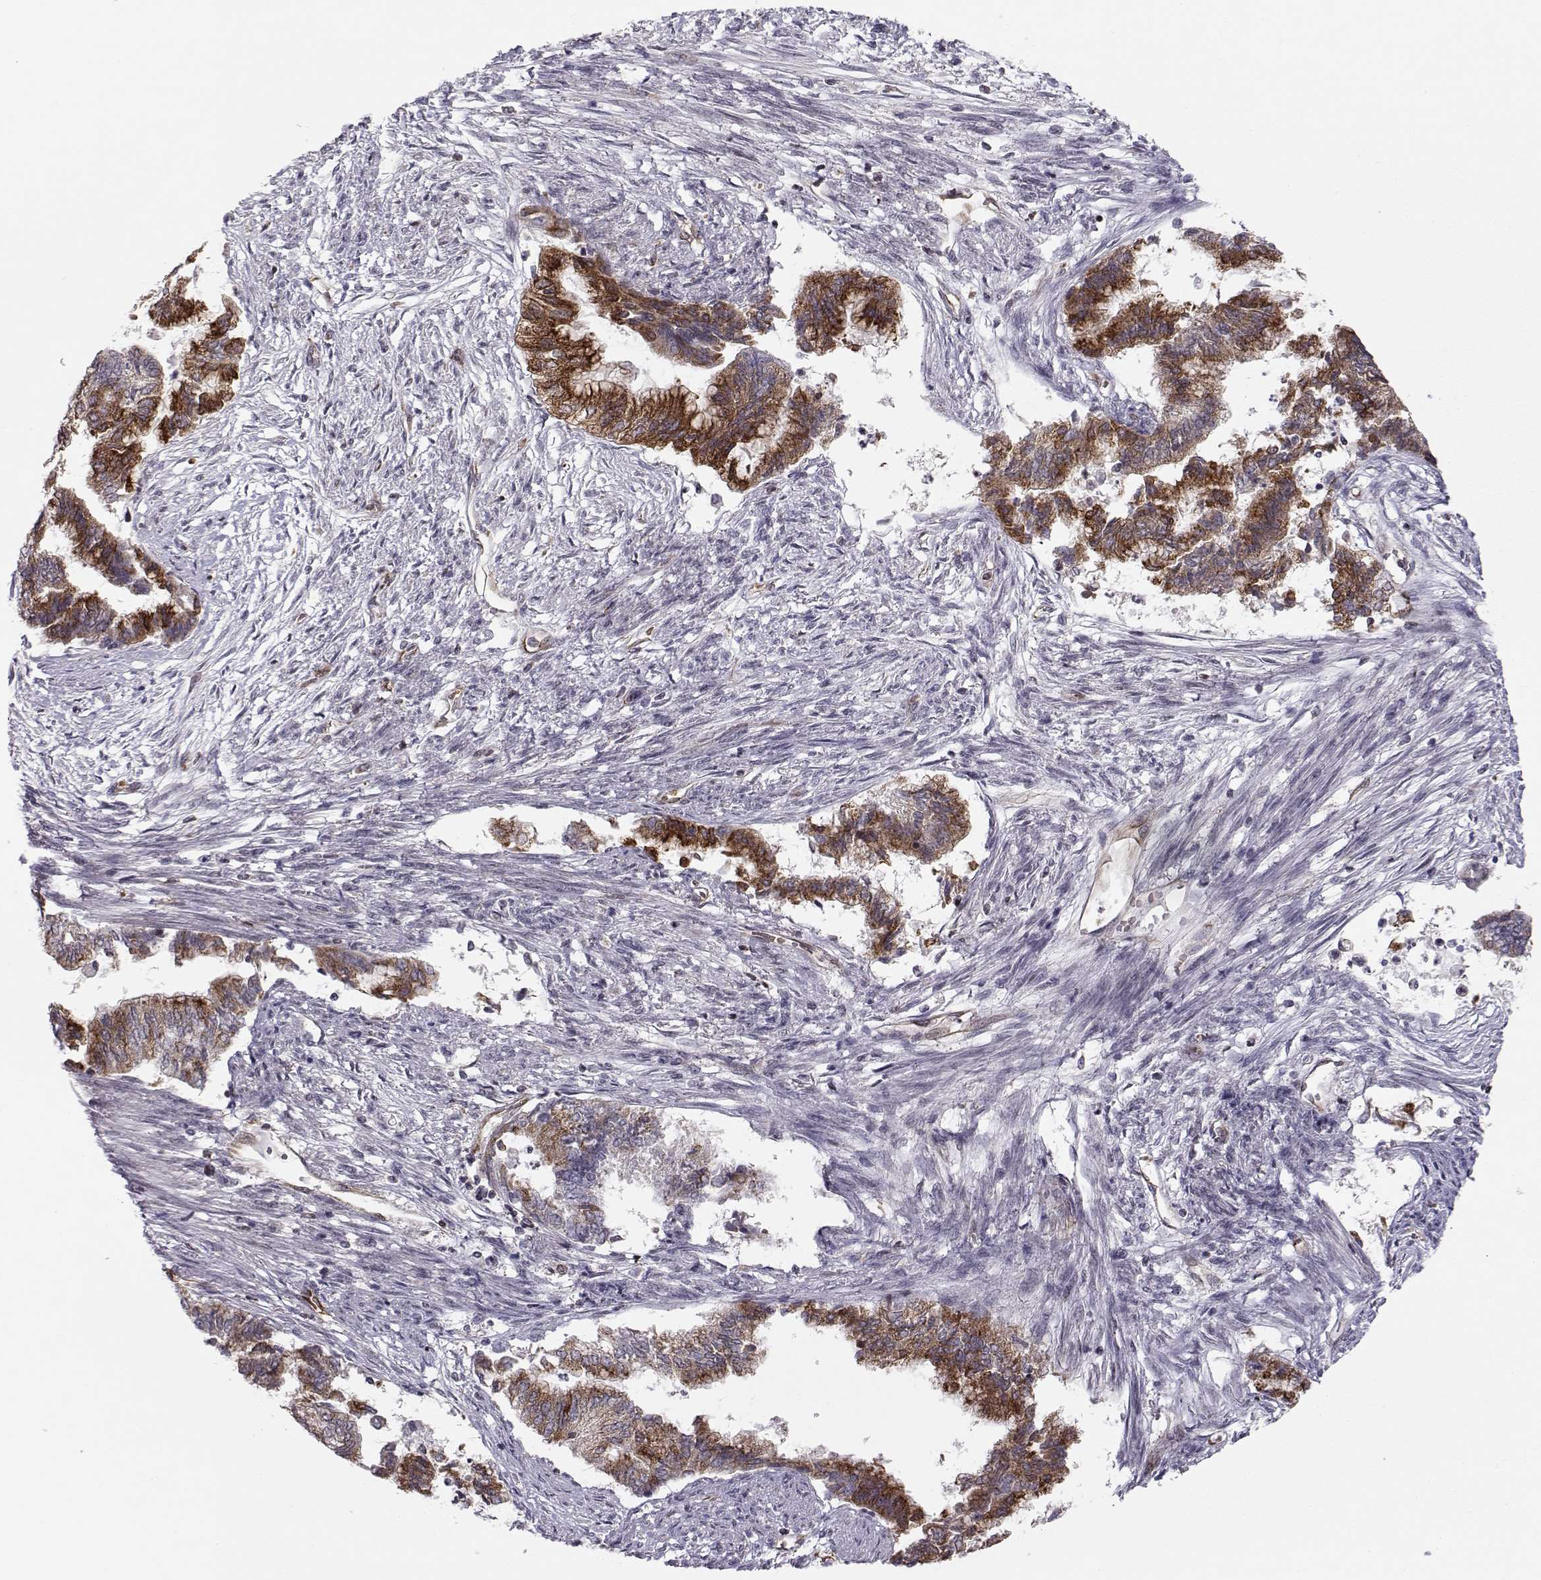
{"staining": {"intensity": "strong", "quantity": ">75%", "location": "cytoplasmic/membranous"}, "tissue": "endometrial cancer", "cell_type": "Tumor cells", "image_type": "cancer", "snomed": [{"axis": "morphology", "description": "Adenocarcinoma, NOS"}, {"axis": "topography", "description": "Endometrium"}], "caption": "Immunohistochemical staining of endometrial cancer displays high levels of strong cytoplasmic/membranous expression in approximately >75% of tumor cells. Nuclei are stained in blue.", "gene": "KIF13B", "patient": {"sex": "female", "age": 65}}